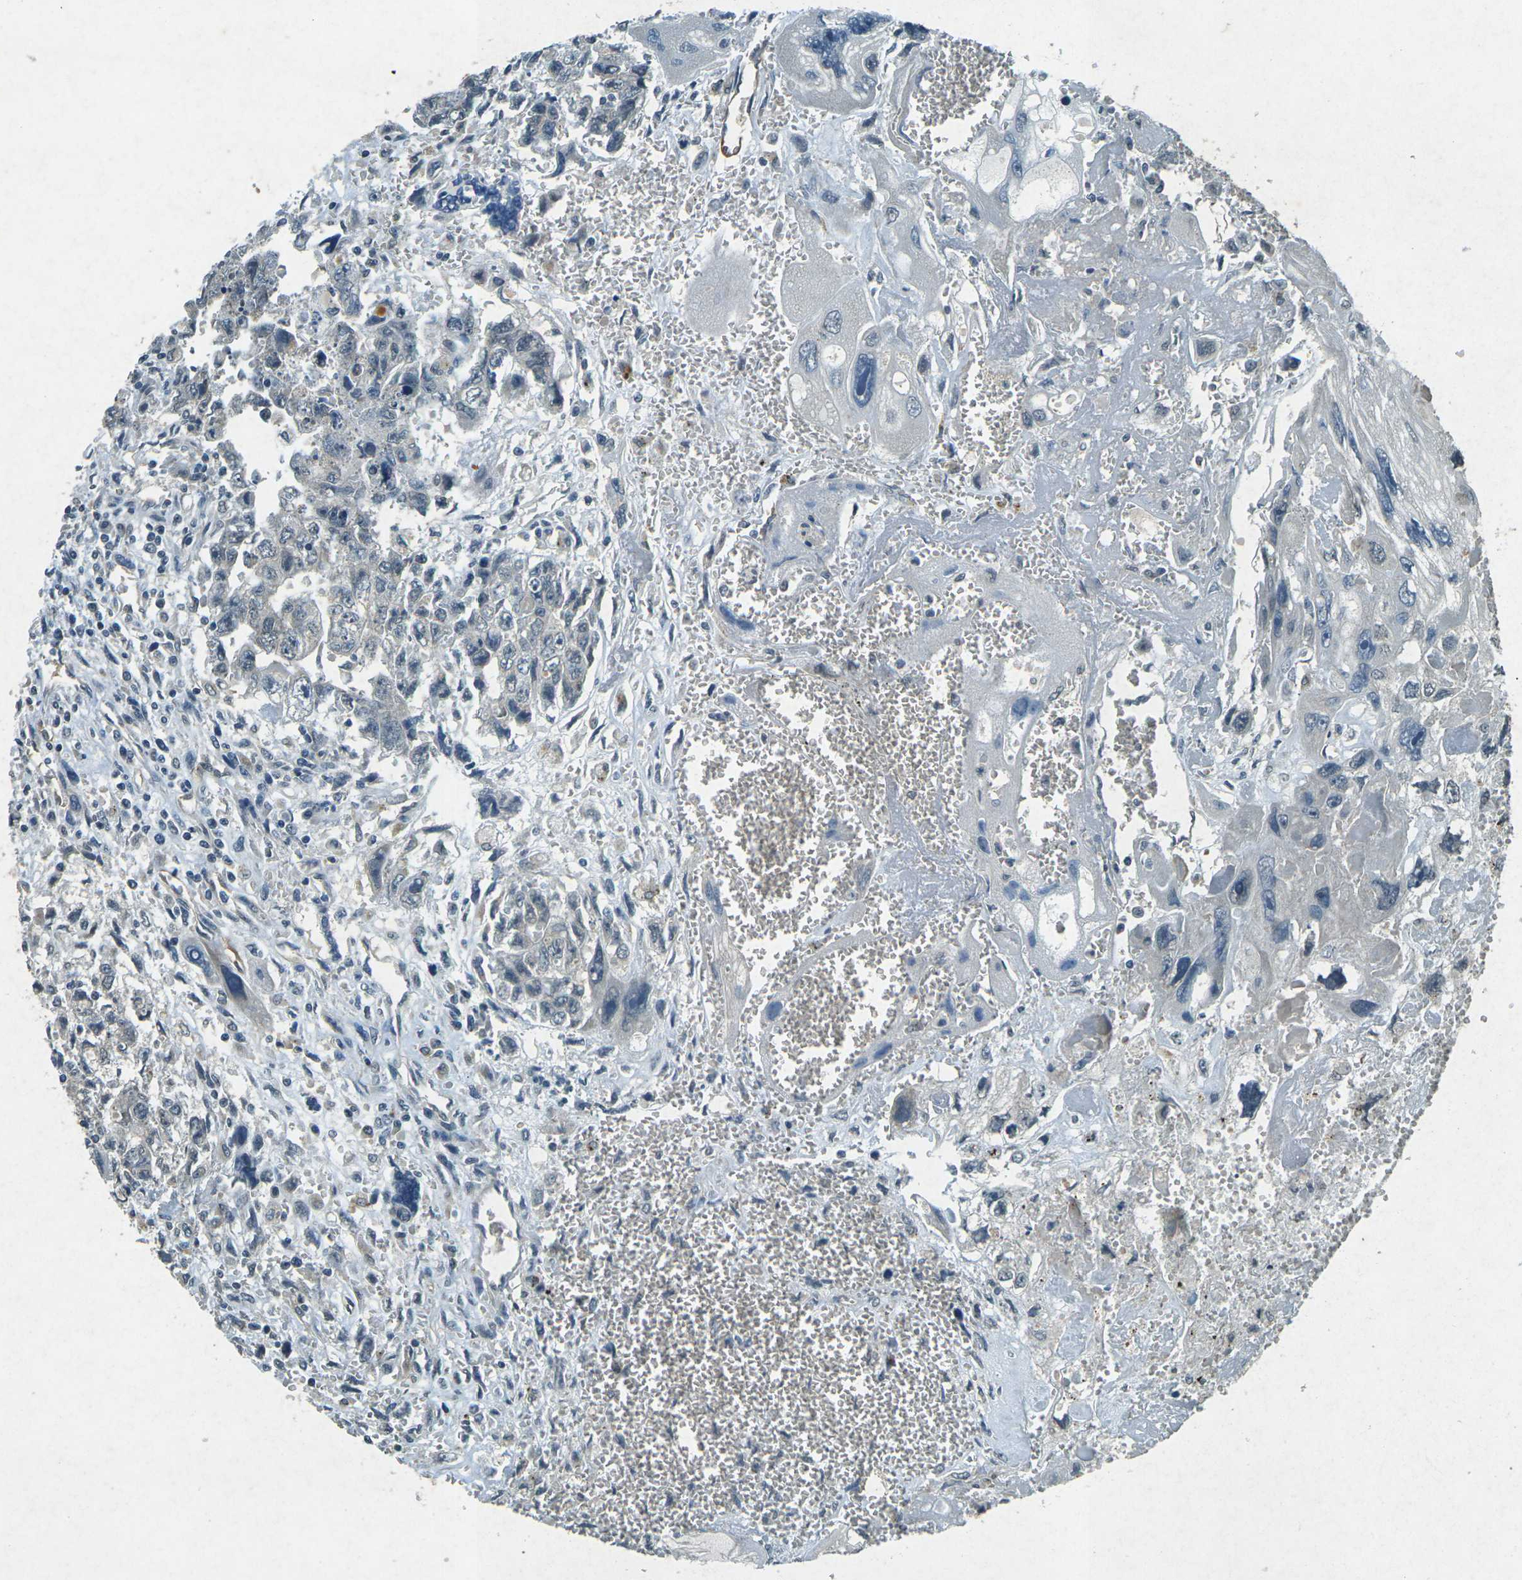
{"staining": {"intensity": "weak", "quantity": "<25%", "location": "cytoplasmic/membranous"}, "tissue": "testis cancer", "cell_type": "Tumor cells", "image_type": "cancer", "snomed": [{"axis": "morphology", "description": "Carcinoma, Embryonal, NOS"}, {"axis": "topography", "description": "Testis"}], "caption": "Human testis cancer (embryonal carcinoma) stained for a protein using immunohistochemistry displays no staining in tumor cells.", "gene": "PDE2A", "patient": {"sex": "male", "age": 28}}